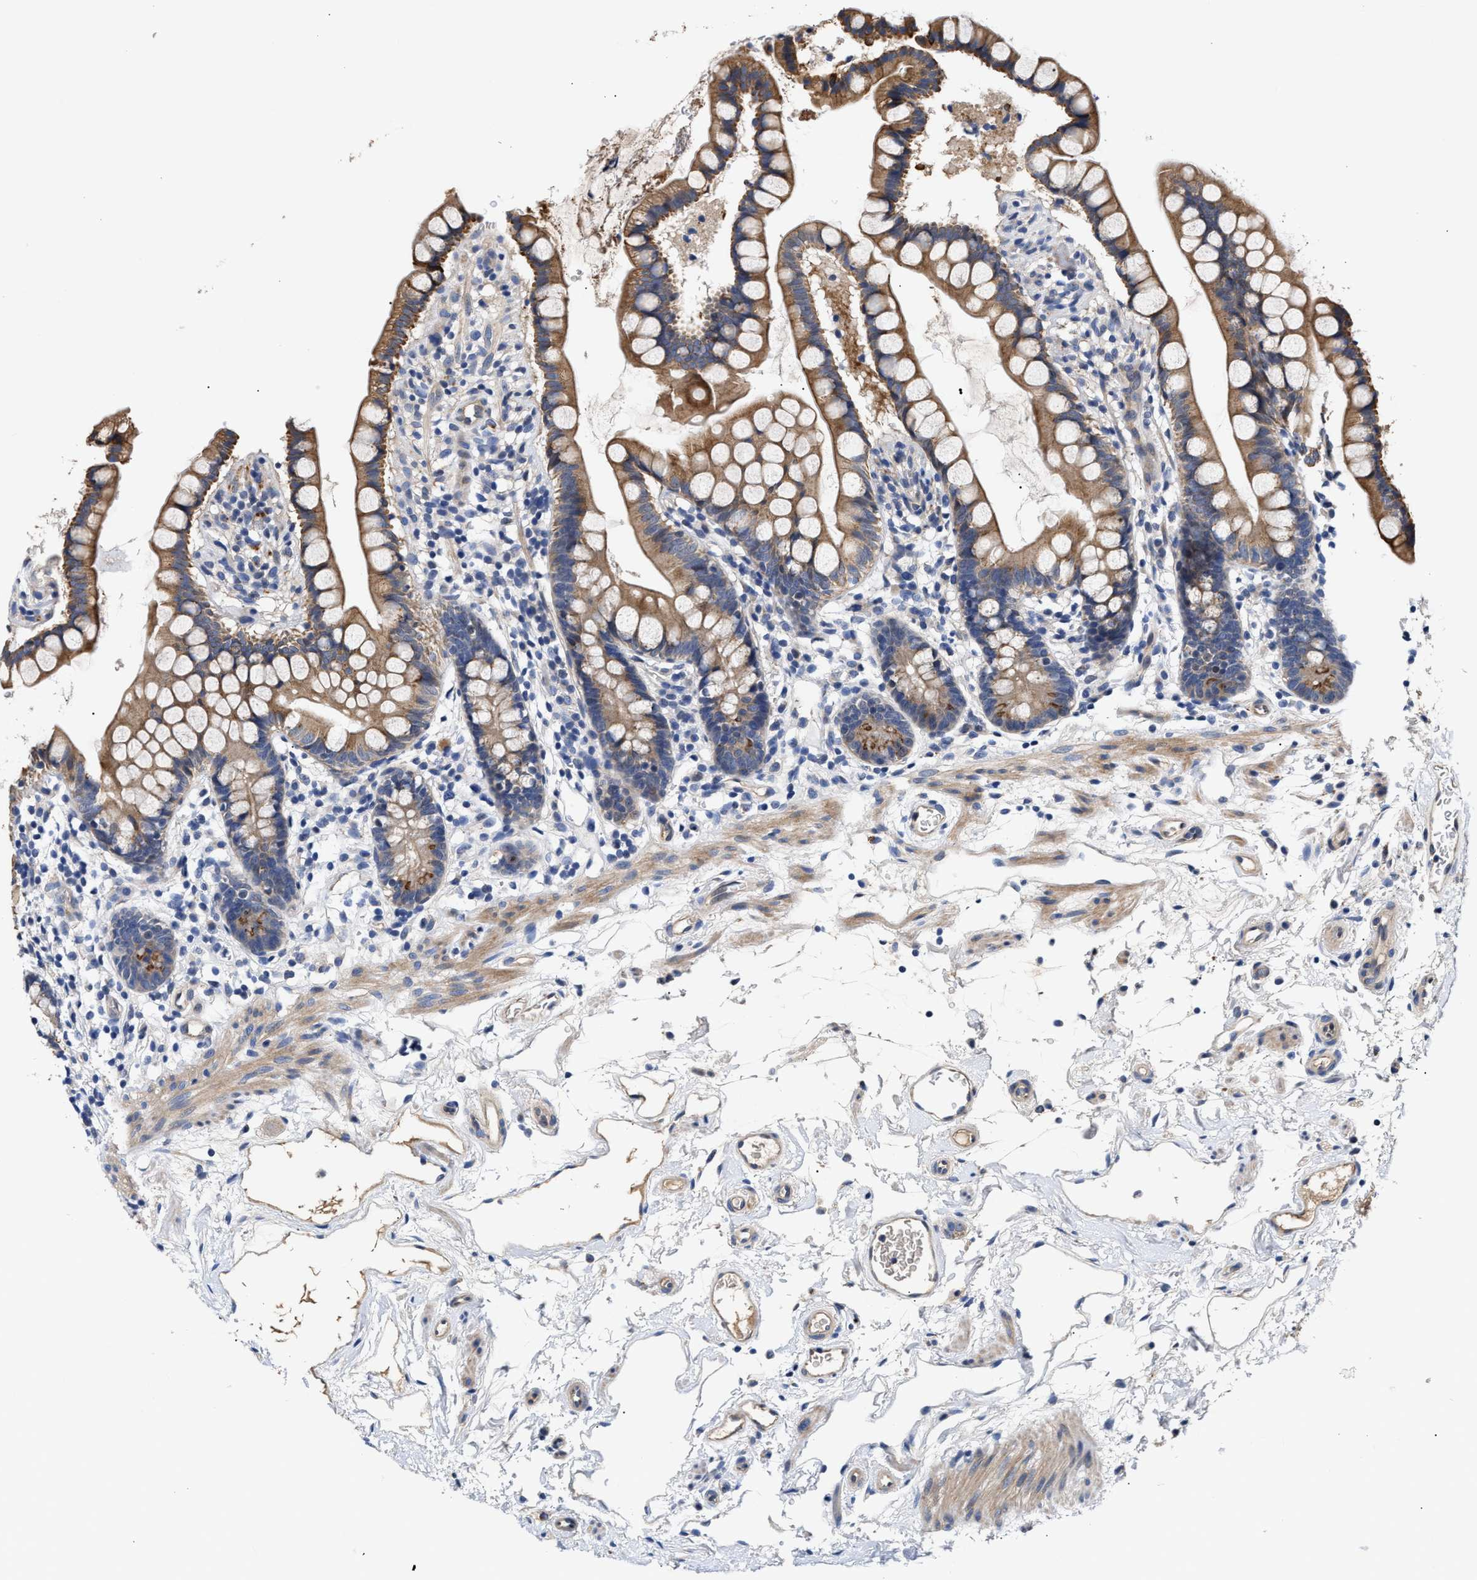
{"staining": {"intensity": "moderate", "quantity": "25%-75%", "location": "cytoplasmic/membranous"}, "tissue": "small intestine", "cell_type": "Glandular cells", "image_type": "normal", "snomed": [{"axis": "morphology", "description": "Normal tissue, NOS"}, {"axis": "topography", "description": "Small intestine"}], "caption": "This image exhibits IHC staining of benign small intestine, with medium moderate cytoplasmic/membranous staining in approximately 25%-75% of glandular cells.", "gene": "CCDC146", "patient": {"sex": "female", "age": 84}}